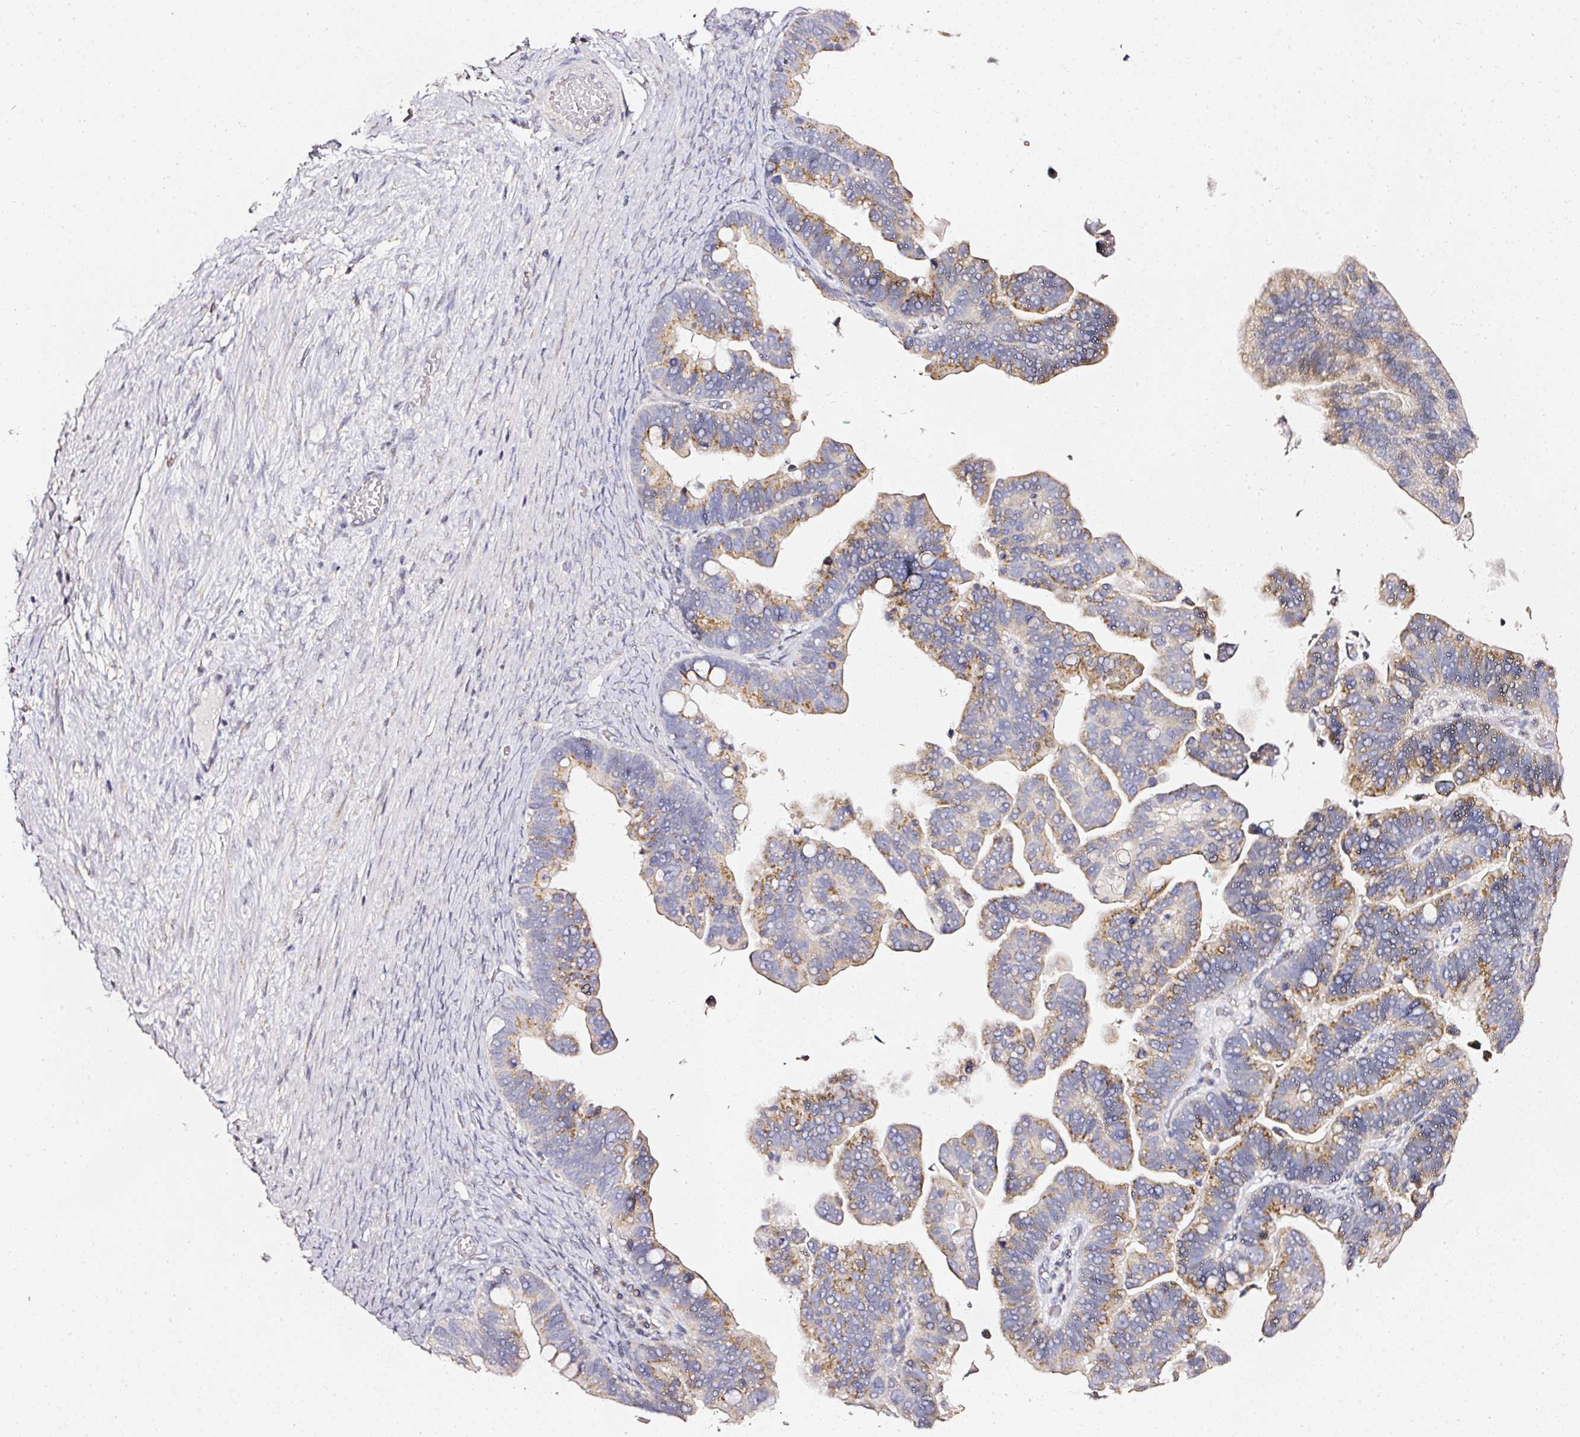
{"staining": {"intensity": "moderate", "quantity": ">75%", "location": "cytoplasmic/membranous"}, "tissue": "ovarian cancer", "cell_type": "Tumor cells", "image_type": "cancer", "snomed": [{"axis": "morphology", "description": "Cystadenocarcinoma, serous, NOS"}, {"axis": "topography", "description": "Ovary"}], "caption": "A brown stain labels moderate cytoplasmic/membranous positivity of a protein in human ovarian cancer tumor cells. (DAB (3,3'-diaminobenzidine) IHC with brightfield microscopy, high magnification).", "gene": "NTRK1", "patient": {"sex": "female", "age": 56}}